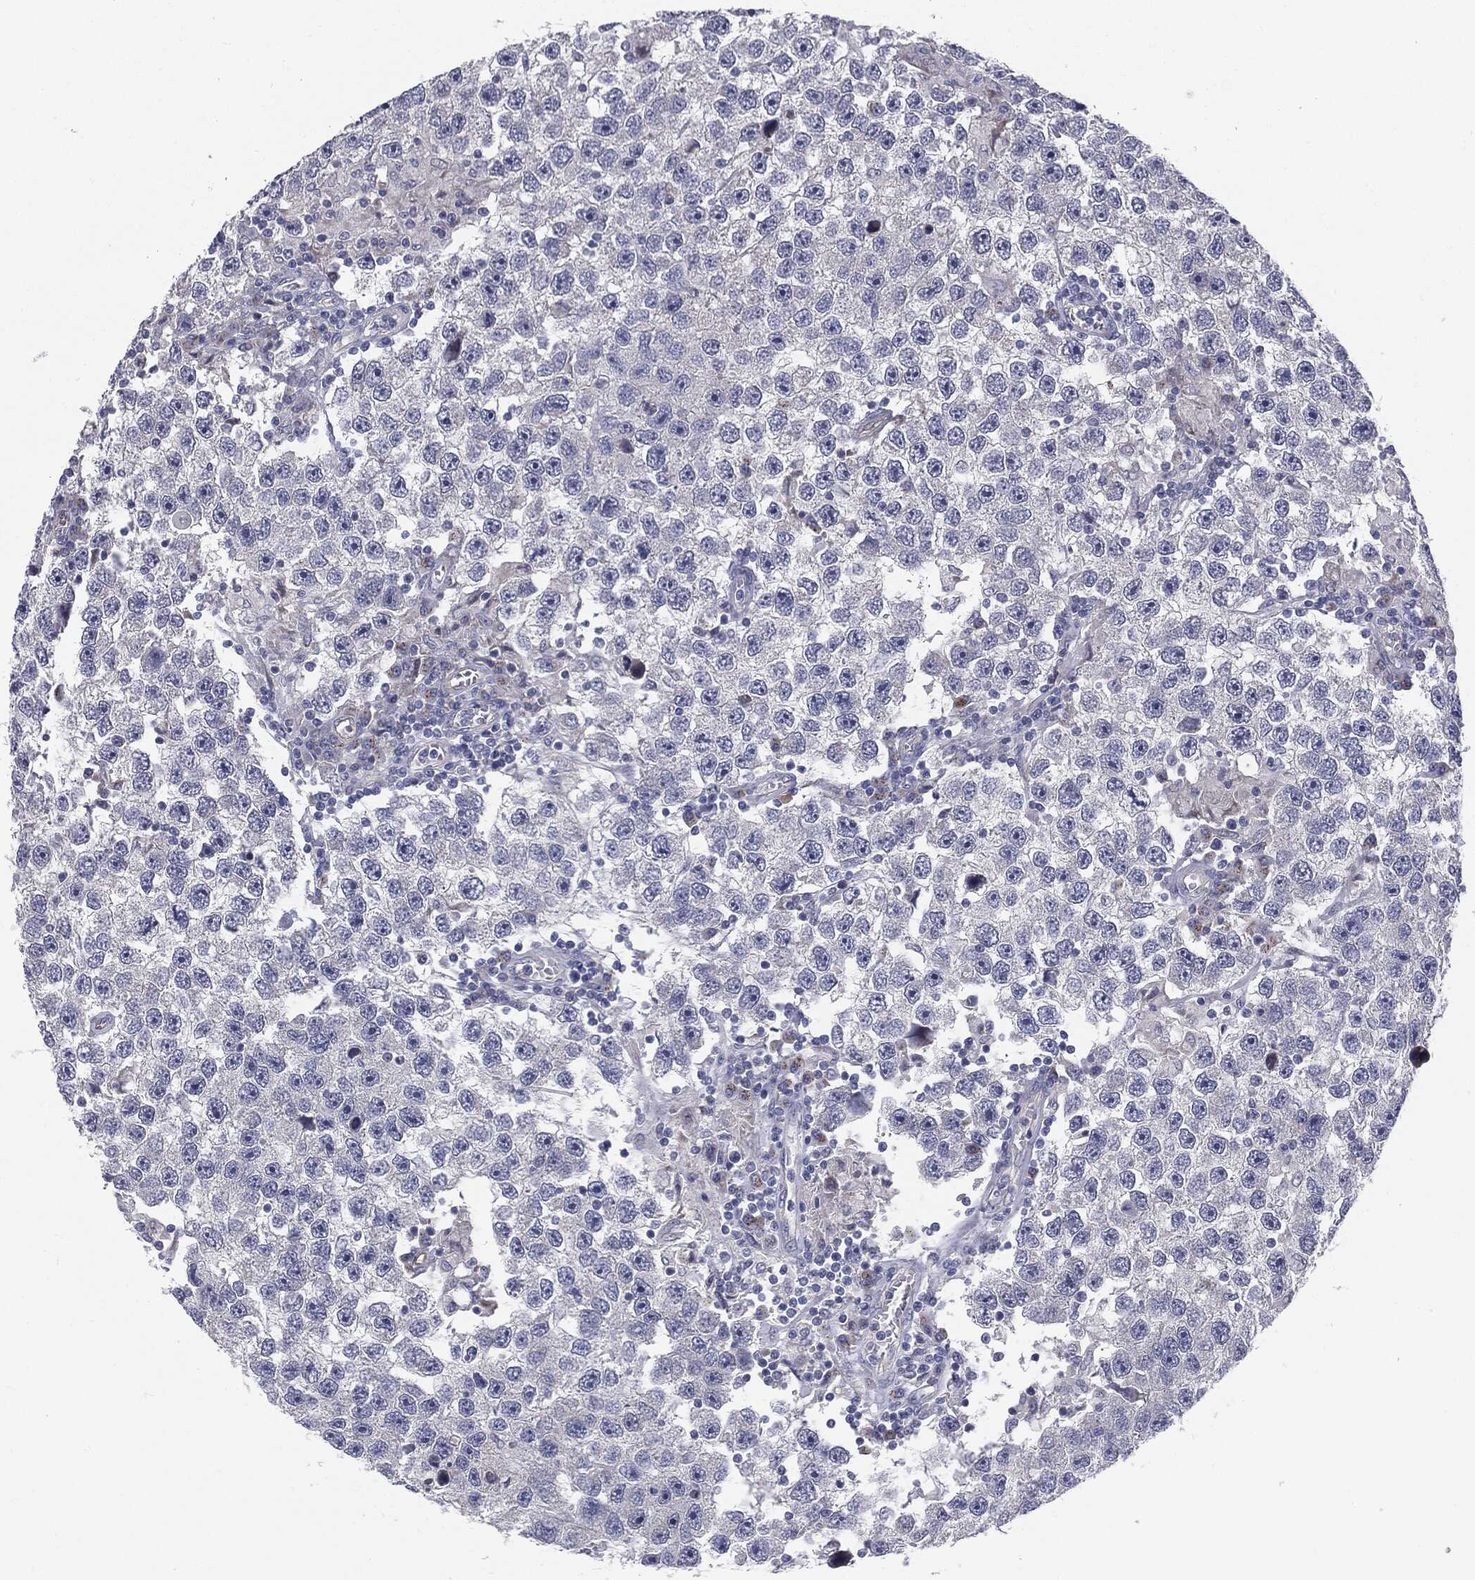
{"staining": {"intensity": "negative", "quantity": "none", "location": "none"}, "tissue": "testis cancer", "cell_type": "Tumor cells", "image_type": "cancer", "snomed": [{"axis": "morphology", "description": "Seminoma, NOS"}, {"axis": "topography", "description": "Testis"}], "caption": "Image shows no significant protein expression in tumor cells of testis seminoma.", "gene": "KRT5", "patient": {"sex": "male", "age": 26}}